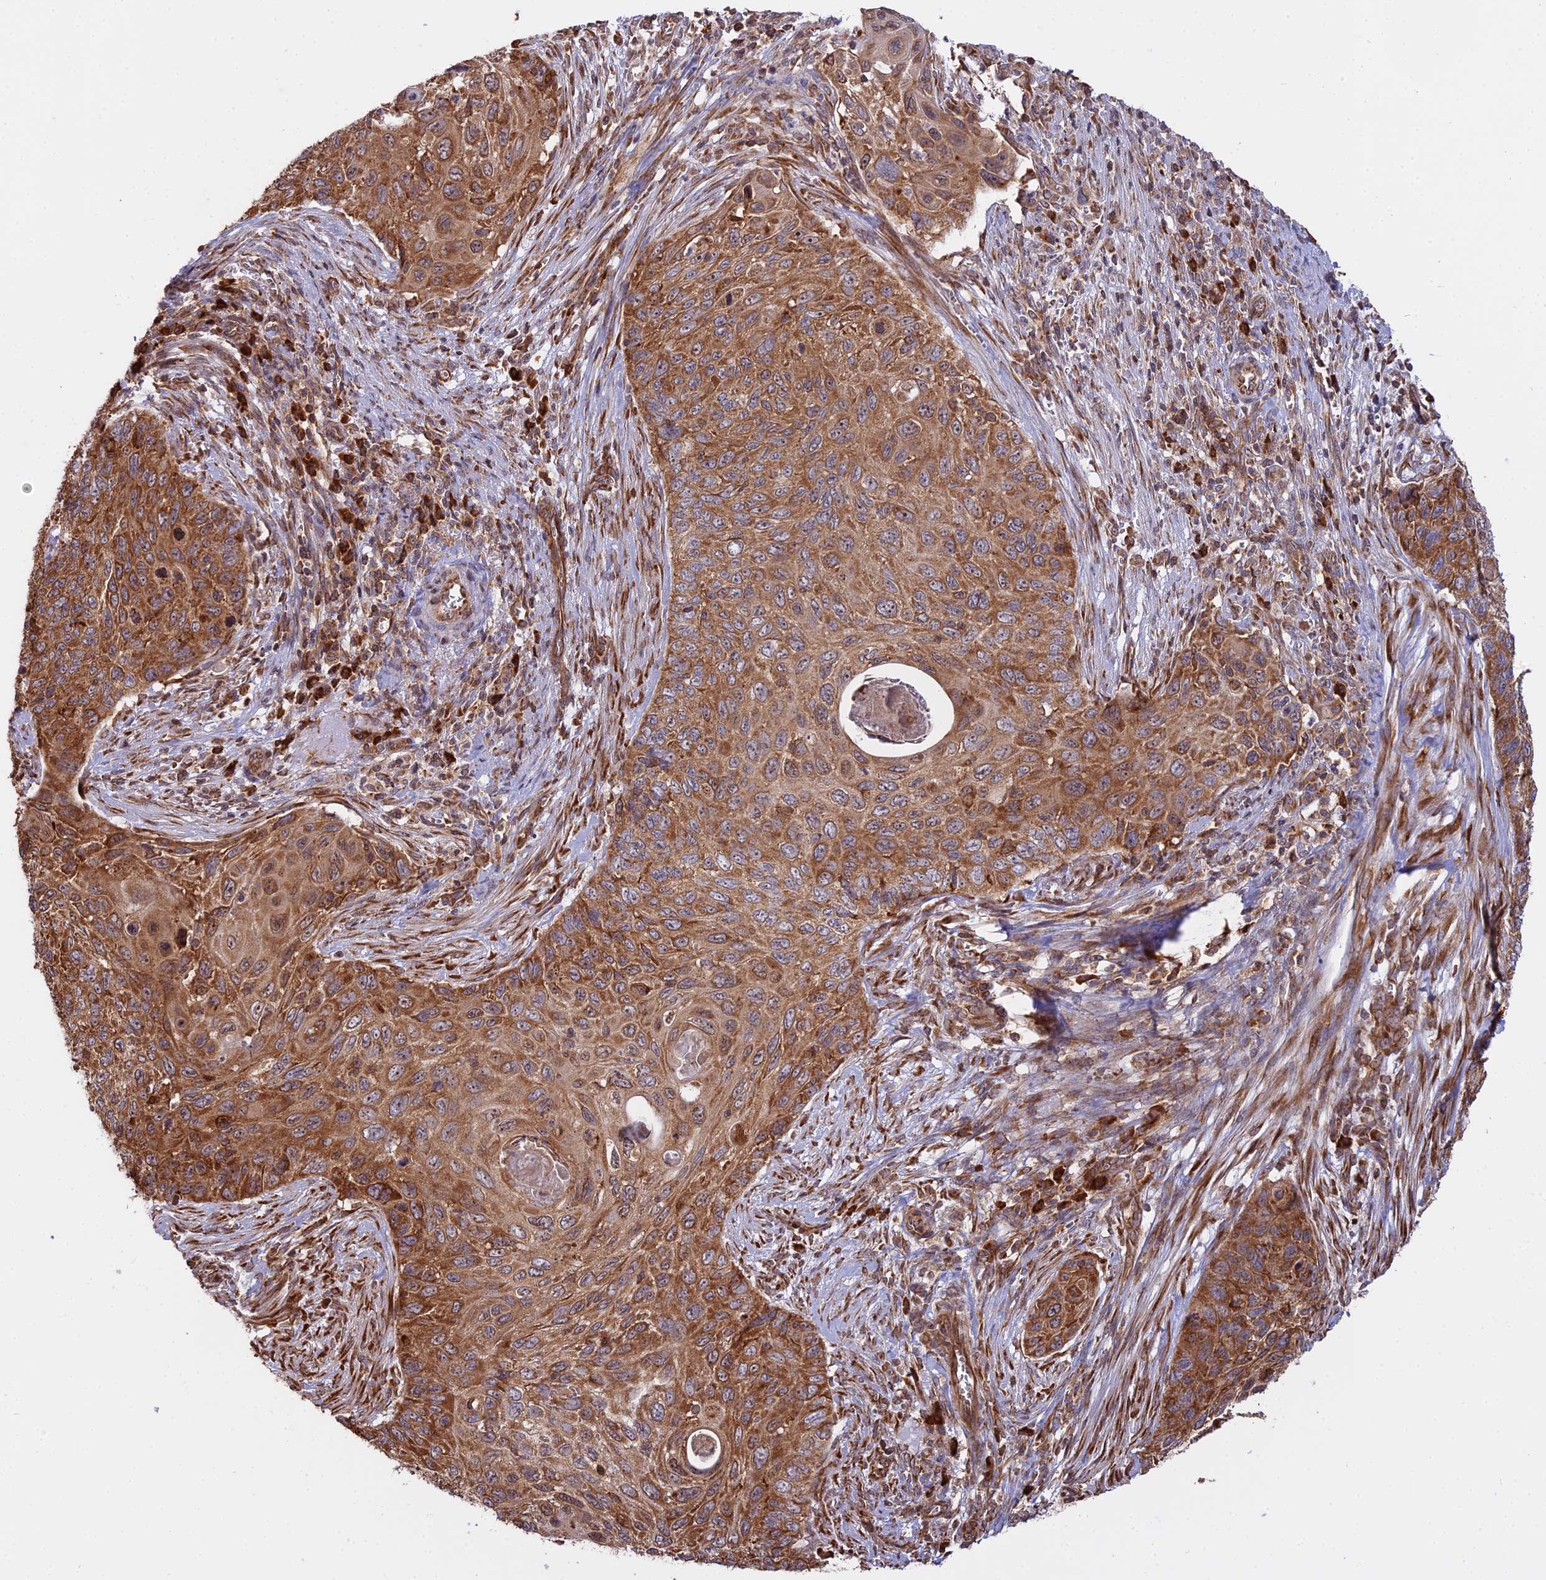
{"staining": {"intensity": "moderate", "quantity": ">75%", "location": "cytoplasmic/membranous"}, "tissue": "cervical cancer", "cell_type": "Tumor cells", "image_type": "cancer", "snomed": [{"axis": "morphology", "description": "Squamous cell carcinoma, NOS"}, {"axis": "topography", "description": "Cervix"}], "caption": "Immunohistochemical staining of human cervical cancer exhibits medium levels of moderate cytoplasmic/membranous protein expression in about >75% of tumor cells. (DAB = brown stain, brightfield microscopy at high magnification).", "gene": "RPL26", "patient": {"sex": "female", "age": 70}}